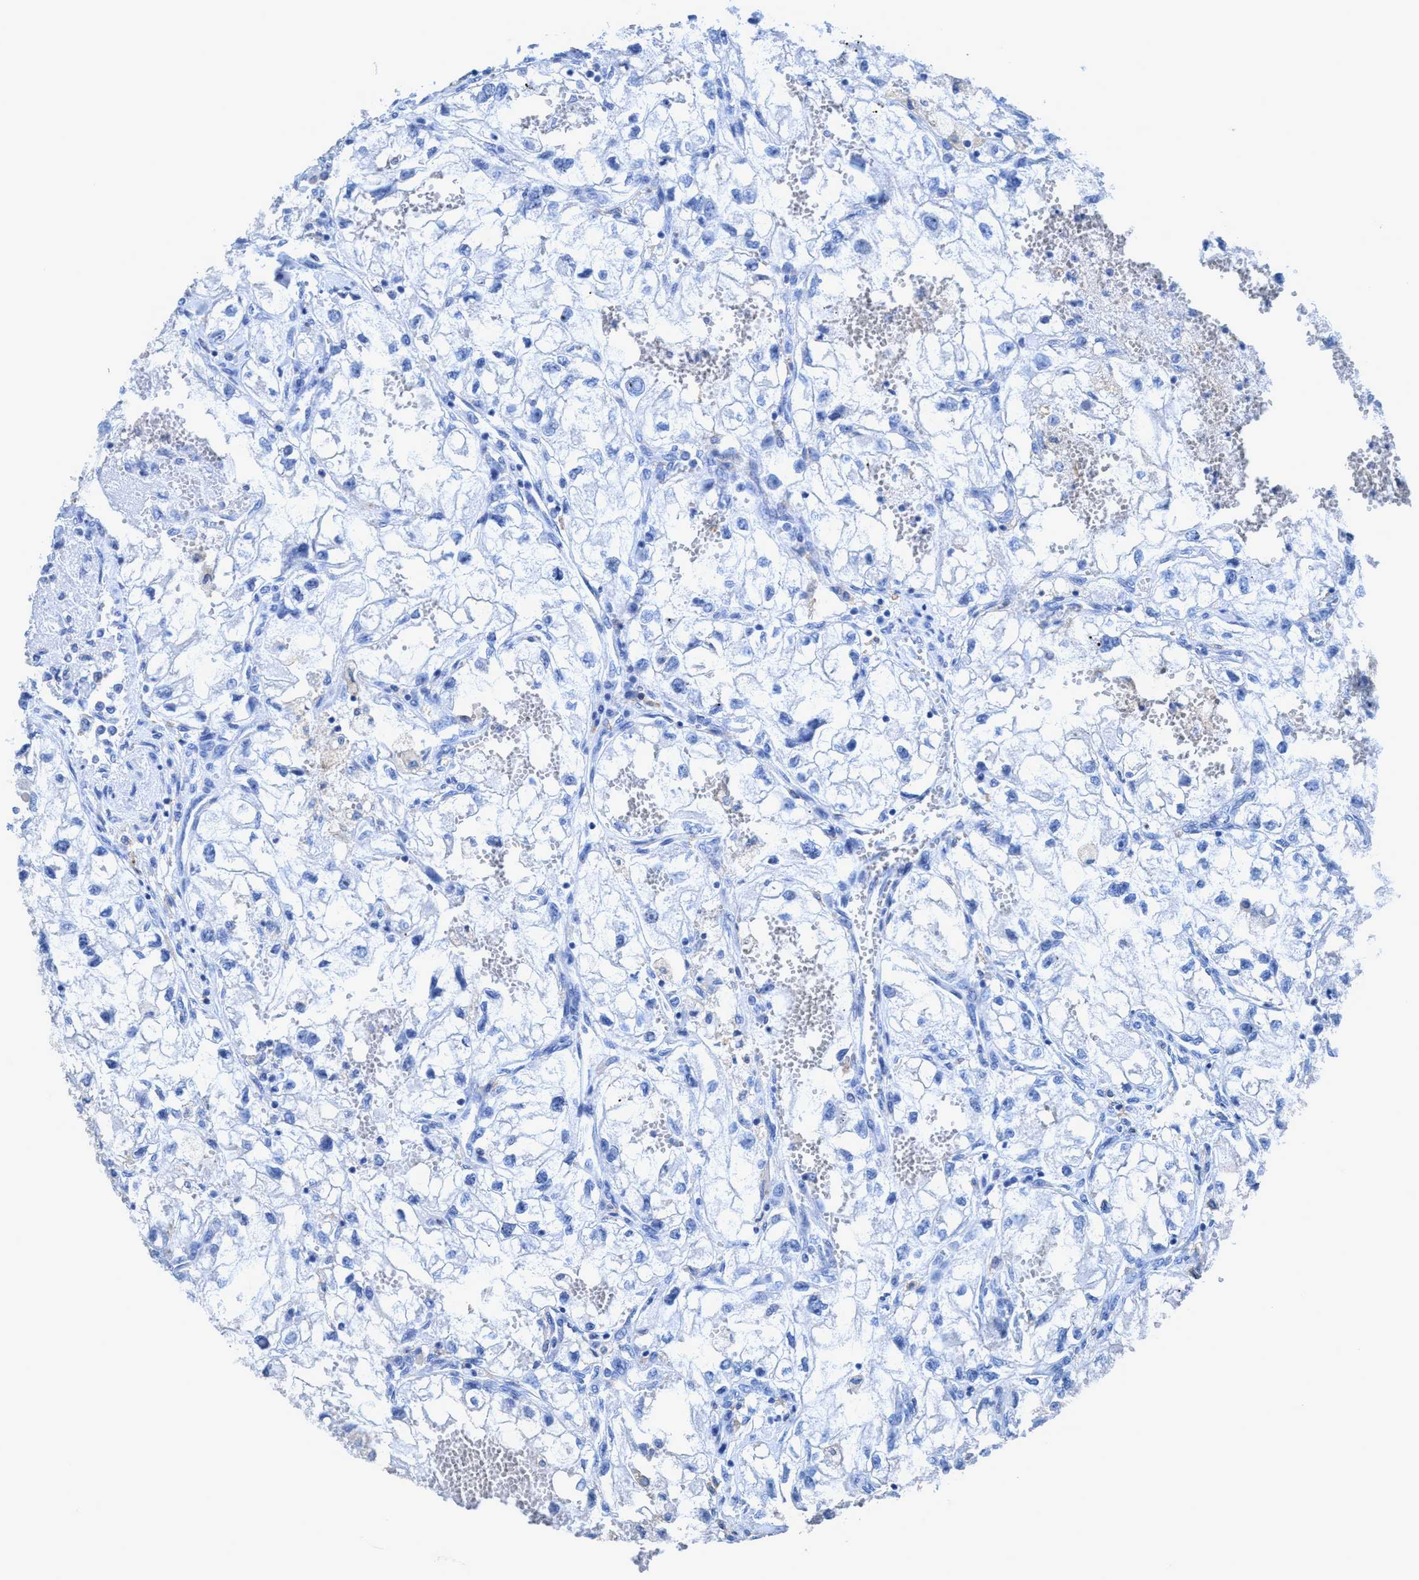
{"staining": {"intensity": "negative", "quantity": "none", "location": "none"}, "tissue": "renal cancer", "cell_type": "Tumor cells", "image_type": "cancer", "snomed": [{"axis": "morphology", "description": "Adenocarcinoma, NOS"}, {"axis": "topography", "description": "Kidney"}], "caption": "A histopathology image of human adenocarcinoma (renal) is negative for staining in tumor cells.", "gene": "DNAI1", "patient": {"sex": "female", "age": 70}}